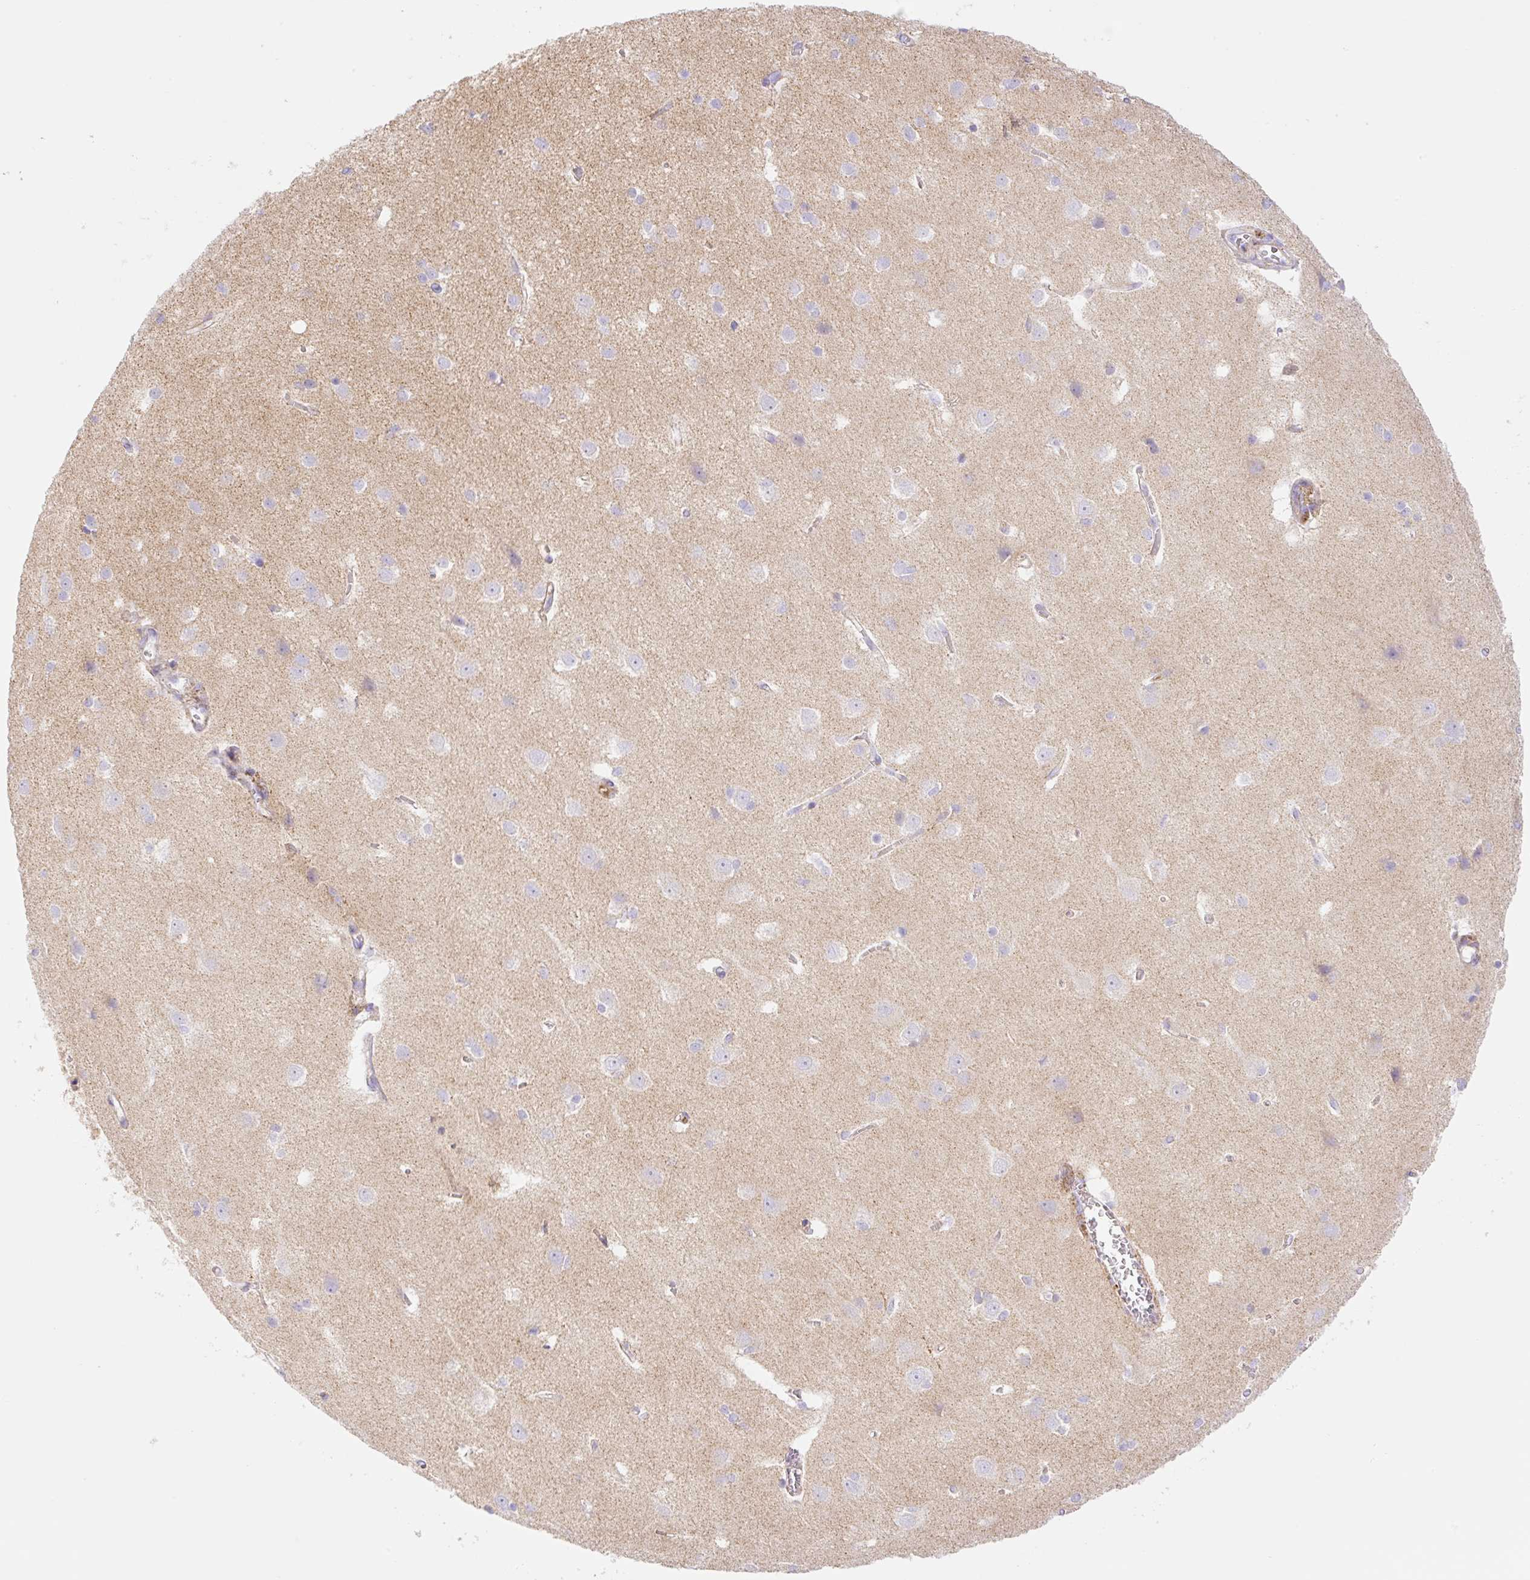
{"staining": {"intensity": "weak", "quantity": "<25%", "location": "cytoplasmic/membranous"}, "tissue": "cerebral cortex", "cell_type": "Endothelial cells", "image_type": "normal", "snomed": [{"axis": "morphology", "description": "Normal tissue, NOS"}, {"axis": "topography", "description": "Cerebral cortex"}], "caption": "Protein analysis of unremarkable cerebral cortex shows no significant expression in endothelial cells. (Stains: DAB (3,3'-diaminobenzidine) immunohistochemistry with hematoxylin counter stain, Microscopy: brightfield microscopy at high magnification).", "gene": "ETNK2", "patient": {"sex": "male", "age": 37}}